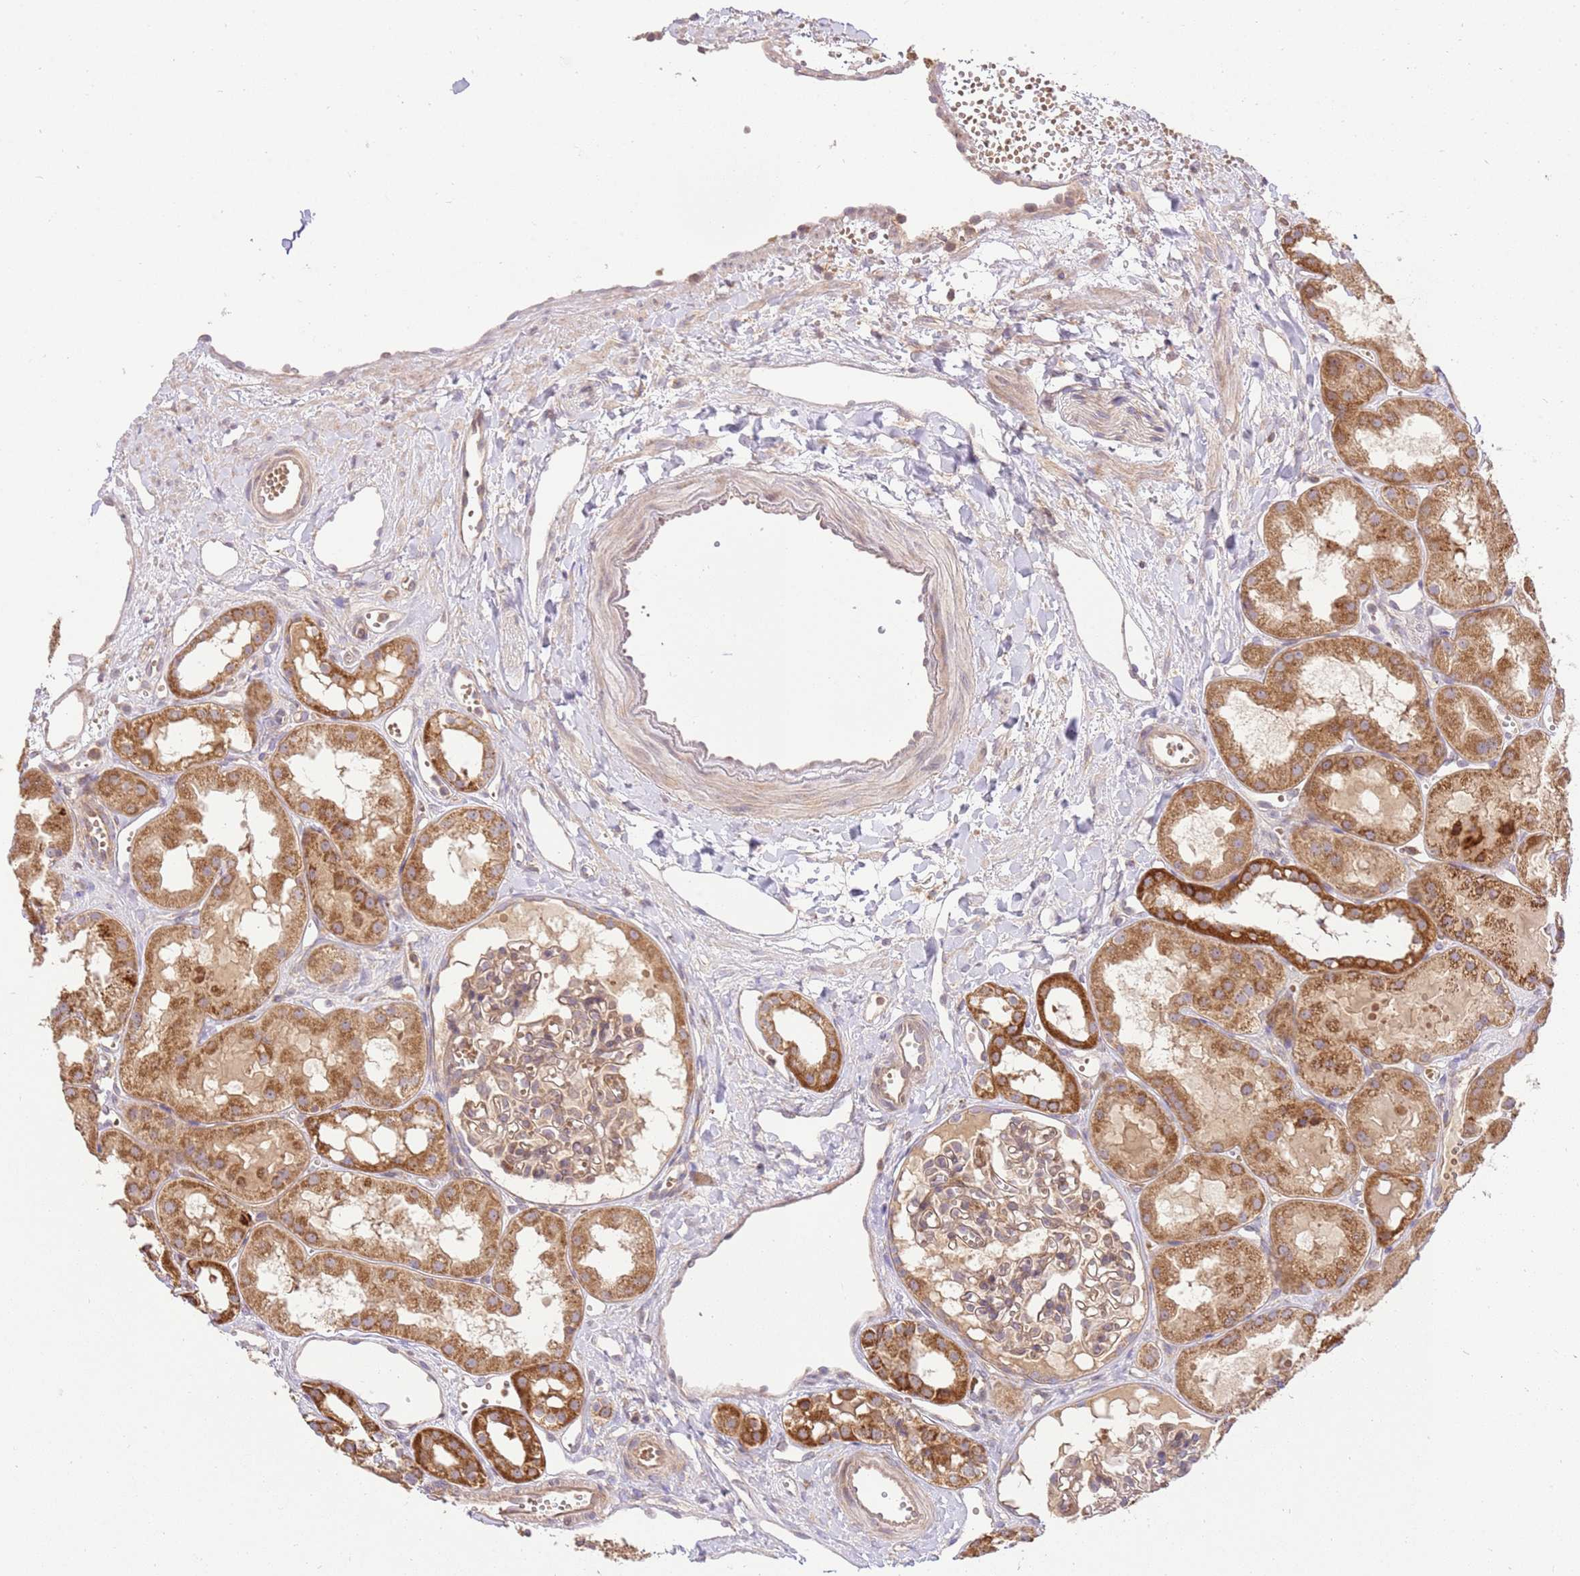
{"staining": {"intensity": "weak", "quantity": ">75%", "location": "cytoplasmic/membranous"}, "tissue": "kidney", "cell_type": "Cells in glomeruli", "image_type": "normal", "snomed": [{"axis": "morphology", "description": "Normal tissue, NOS"}, {"axis": "topography", "description": "Kidney"}], "caption": "A low amount of weak cytoplasmic/membranous expression is appreciated in about >75% of cells in glomeruli in benign kidney. The staining is performed using DAB (3,3'-diaminobenzidine) brown chromogen to label protein expression. The nuclei are counter-stained blue using hematoxylin.", "gene": "SPATA2L", "patient": {"sex": "male", "age": 16}}